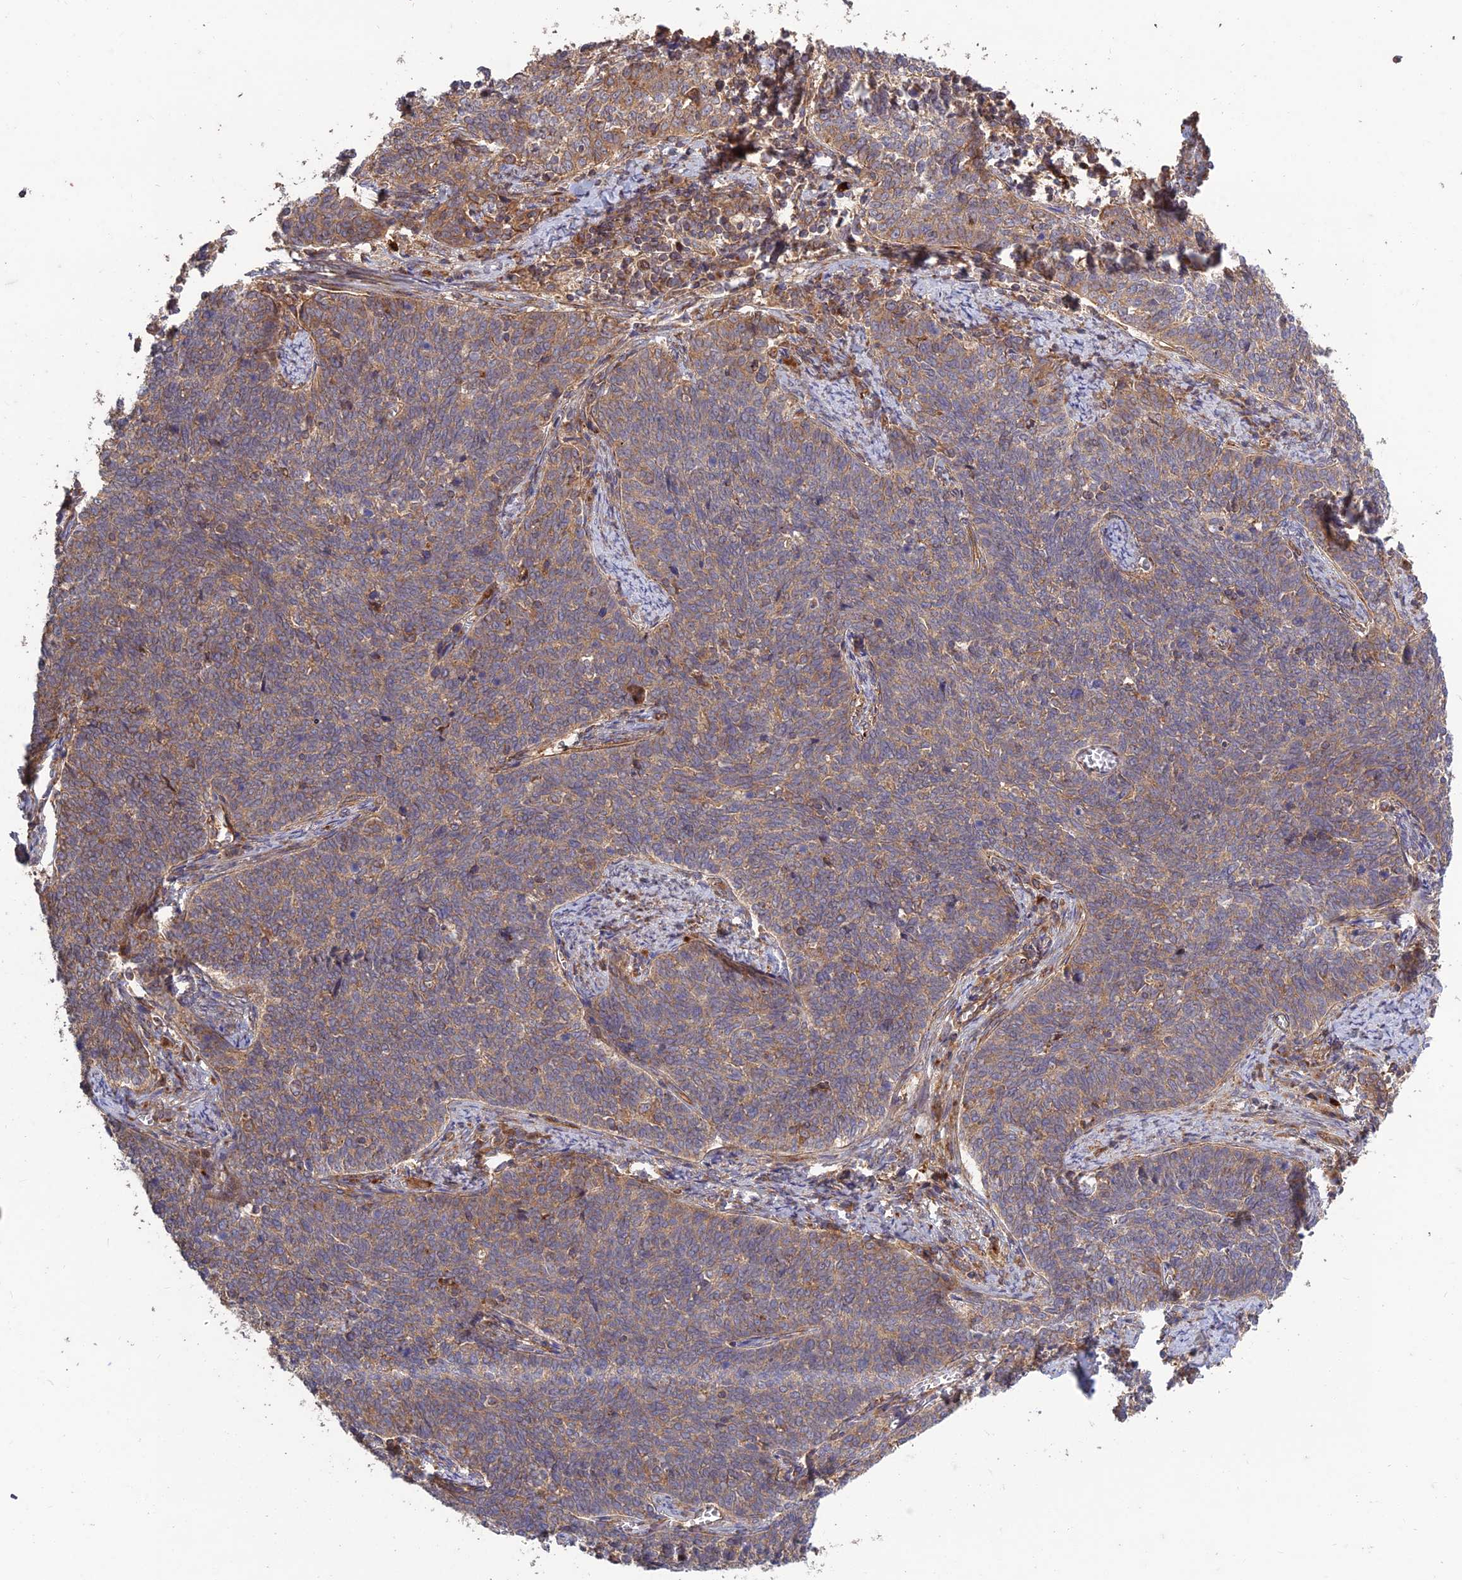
{"staining": {"intensity": "weak", "quantity": "25%-75%", "location": "cytoplasmic/membranous"}, "tissue": "cervical cancer", "cell_type": "Tumor cells", "image_type": "cancer", "snomed": [{"axis": "morphology", "description": "Squamous cell carcinoma, NOS"}, {"axis": "topography", "description": "Cervix"}], "caption": "Cervical cancer (squamous cell carcinoma) stained for a protein (brown) exhibits weak cytoplasmic/membranous positive staining in about 25%-75% of tumor cells.", "gene": "TMEM131L", "patient": {"sex": "female", "age": 39}}